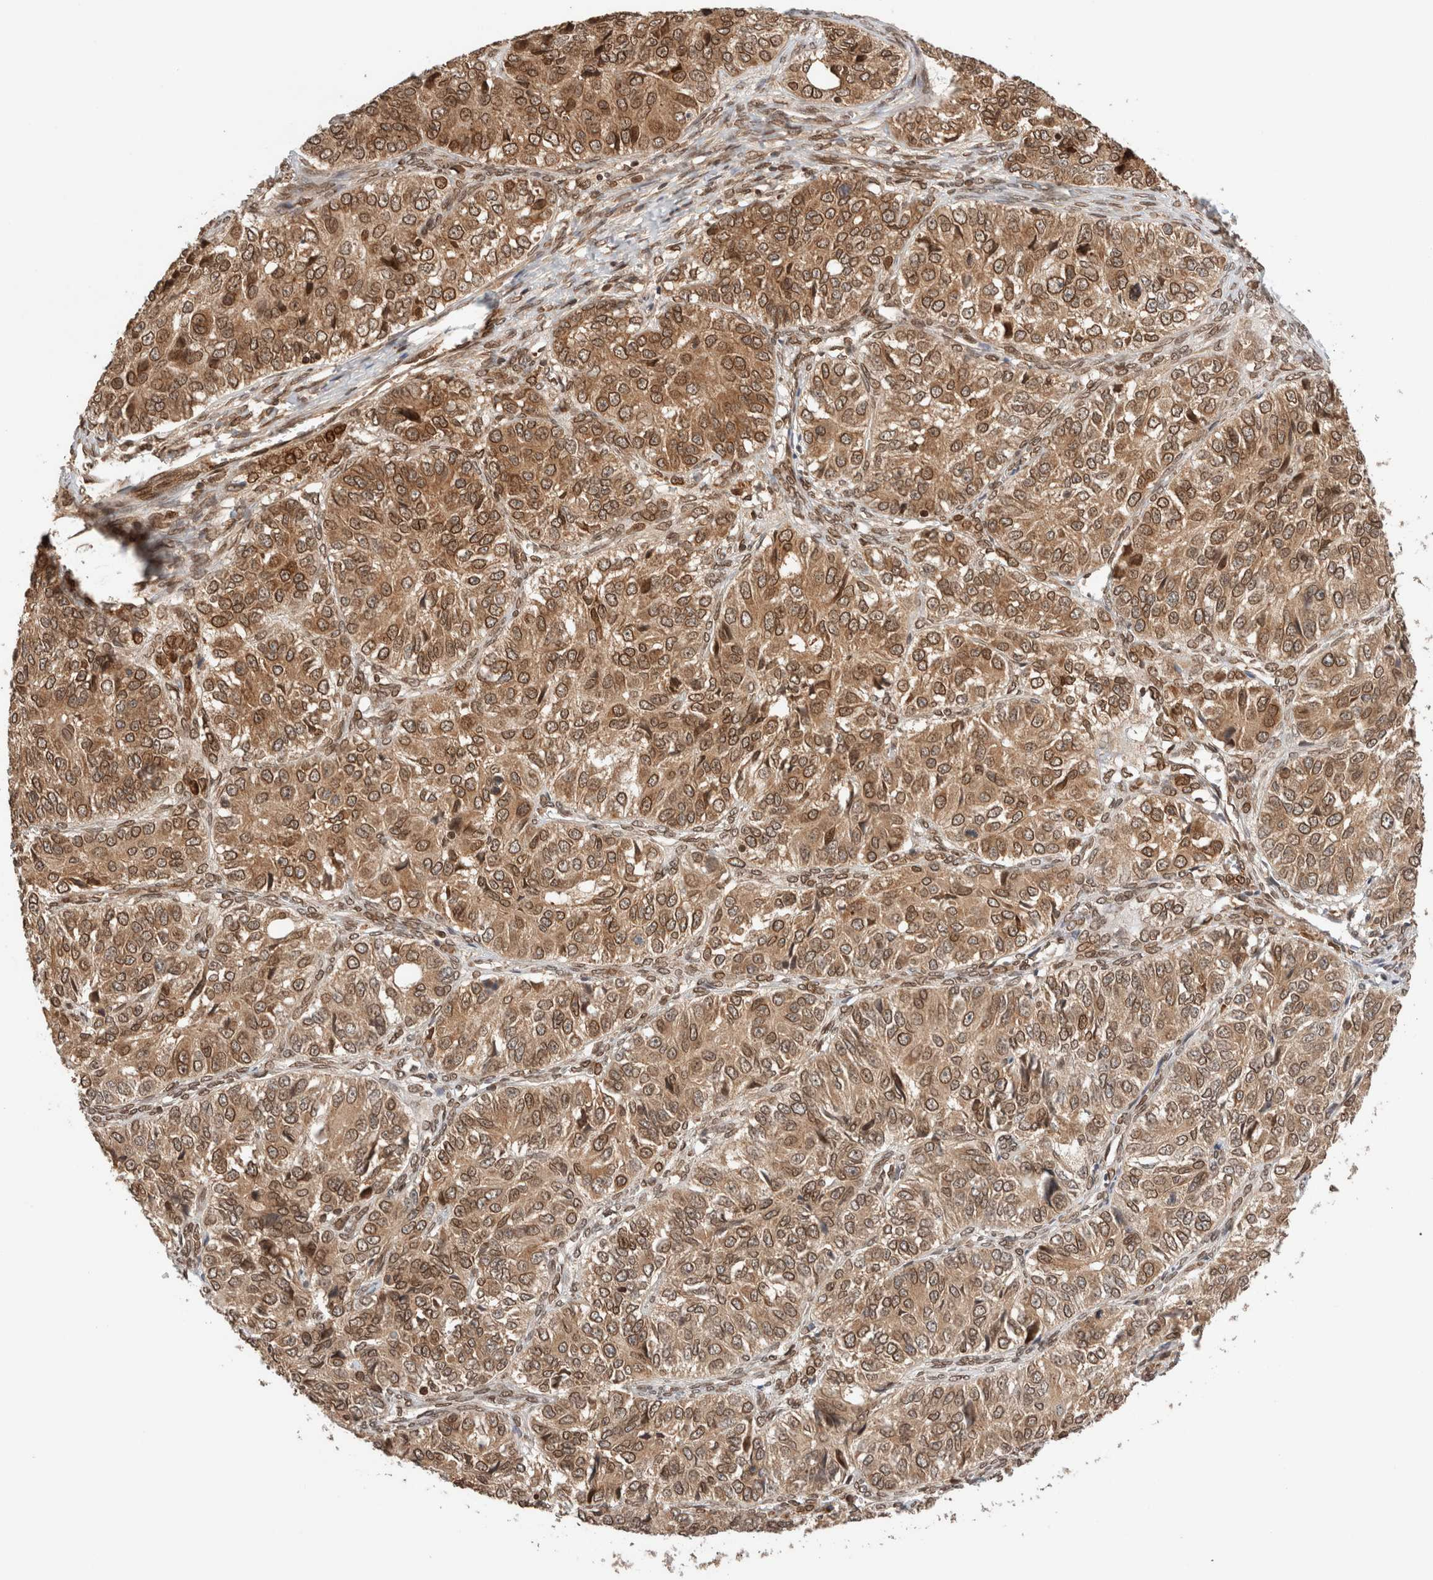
{"staining": {"intensity": "moderate", "quantity": ">75%", "location": "cytoplasmic/membranous,nuclear"}, "tissue": "ovarian cancer", "cell_type": "Tumor cells", "image_type": "cancer", "snomed": [{"axis": "morphology", "description": "Carcinoma, endometroid"}, {"axis": "topography", "description": "Ovary"}], "caption": "Human ovarian cancer stained for a protein (brown) exhibits moderate cytoplasmic/membranous and nuclear positive staining in approximately >75% of tumor cells.", "gene": "TPR", "patient": {"sex": "female", "age": 51}}